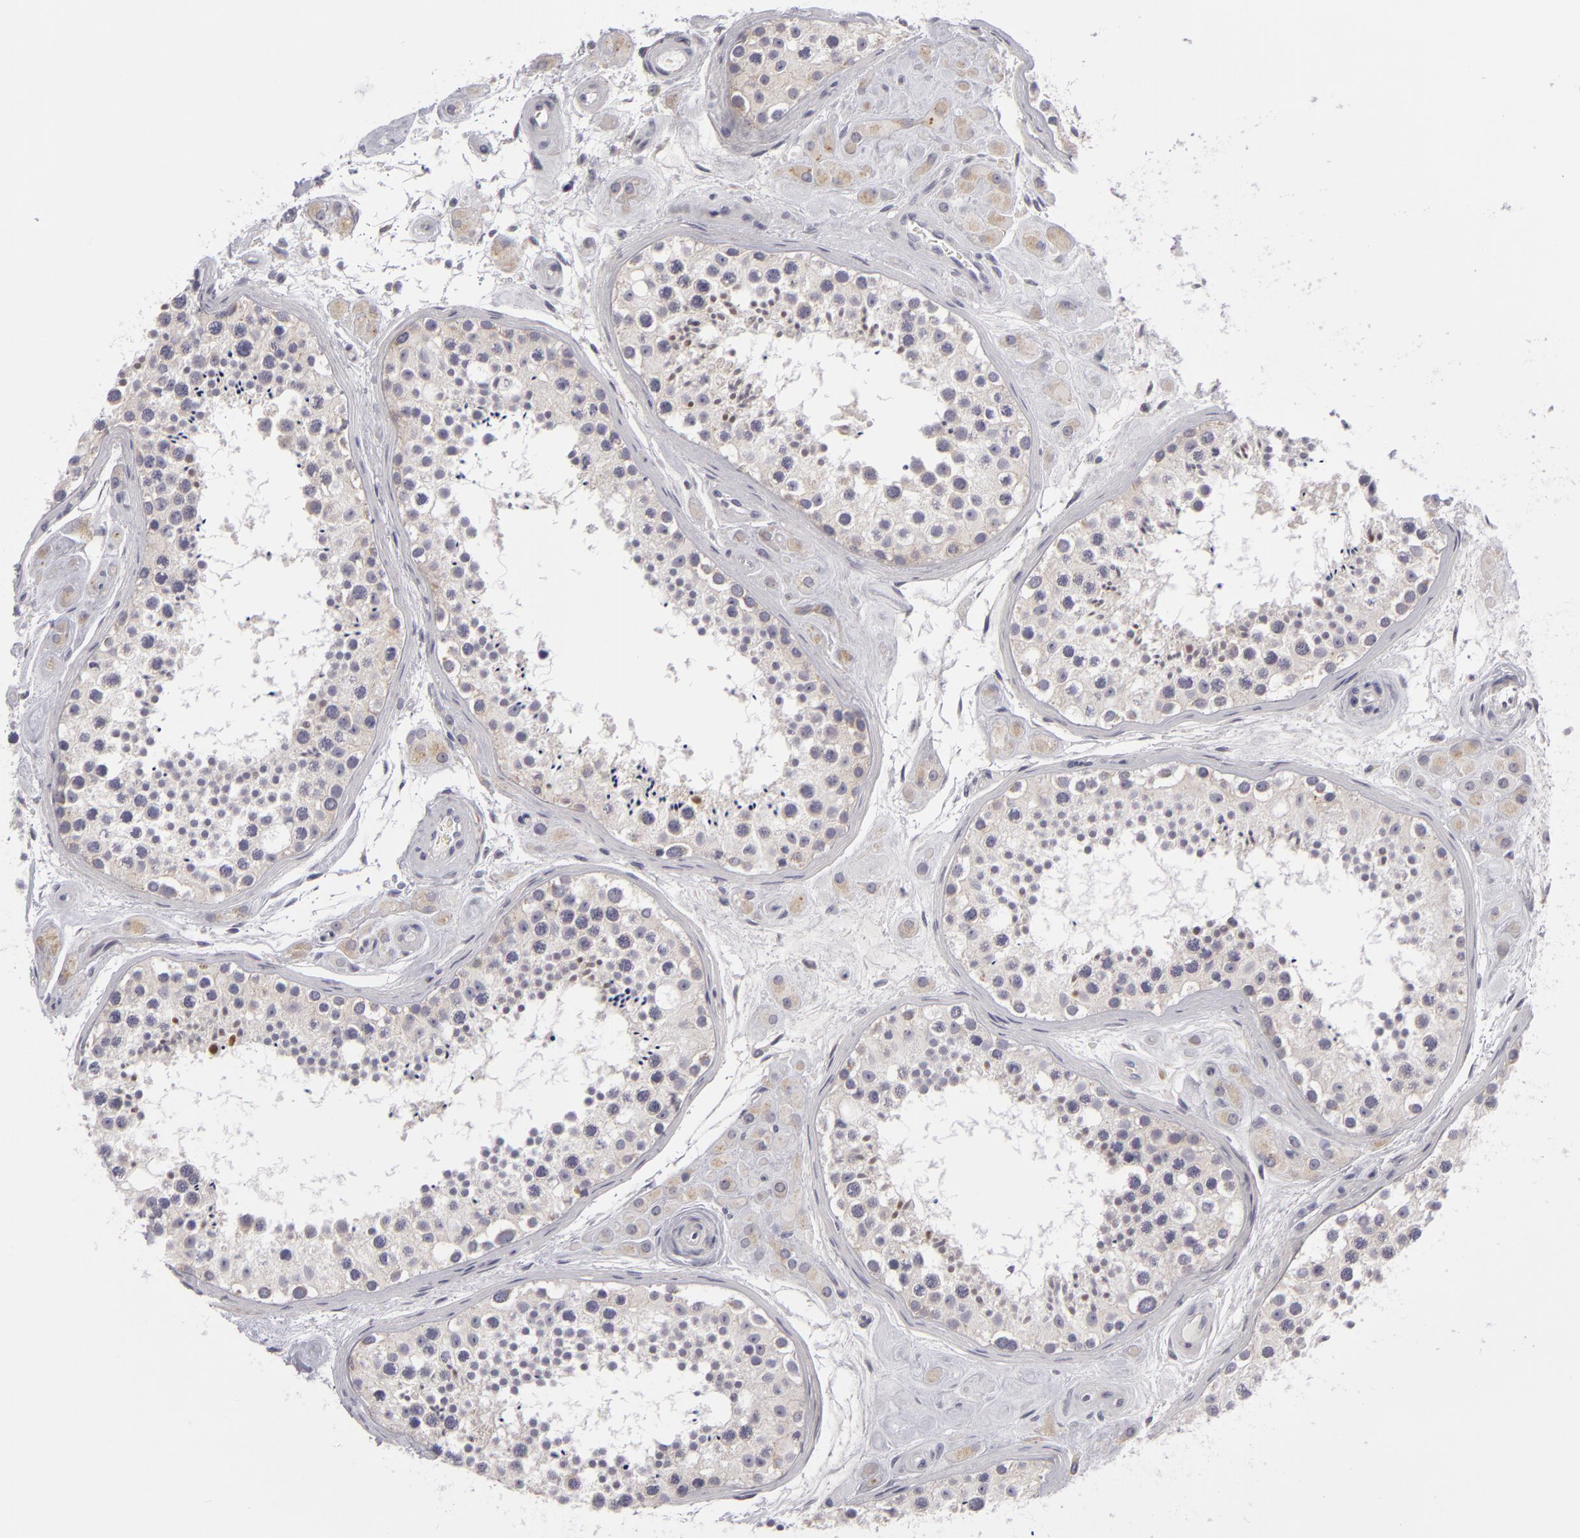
{"staining": {"intensity": "weak", "quantity": "25%-75%", "location": "cytoplasmic/membranous"}, "tissue": "testis", "cell_type": "Cells in seminiferous ducts", "image_type": "normal", "snomed": [{"axis": "morphology", "description": "Normal tissue, NOS"}, {"axis": "topography", "description": "Testis"}], "caption": "Unremarkable testis shows weak cytoplasmic/membranous positivity in about 25%-75% of cells in seminiferous ducts Using DAB (3,3'-diaminobenzidine) (brown) and hematoxylin (blue) stains, captured at high magnification using brightfield microscopy..", "gene": "ATP2B3", "patient": {"sex": "male", "age": 38}}